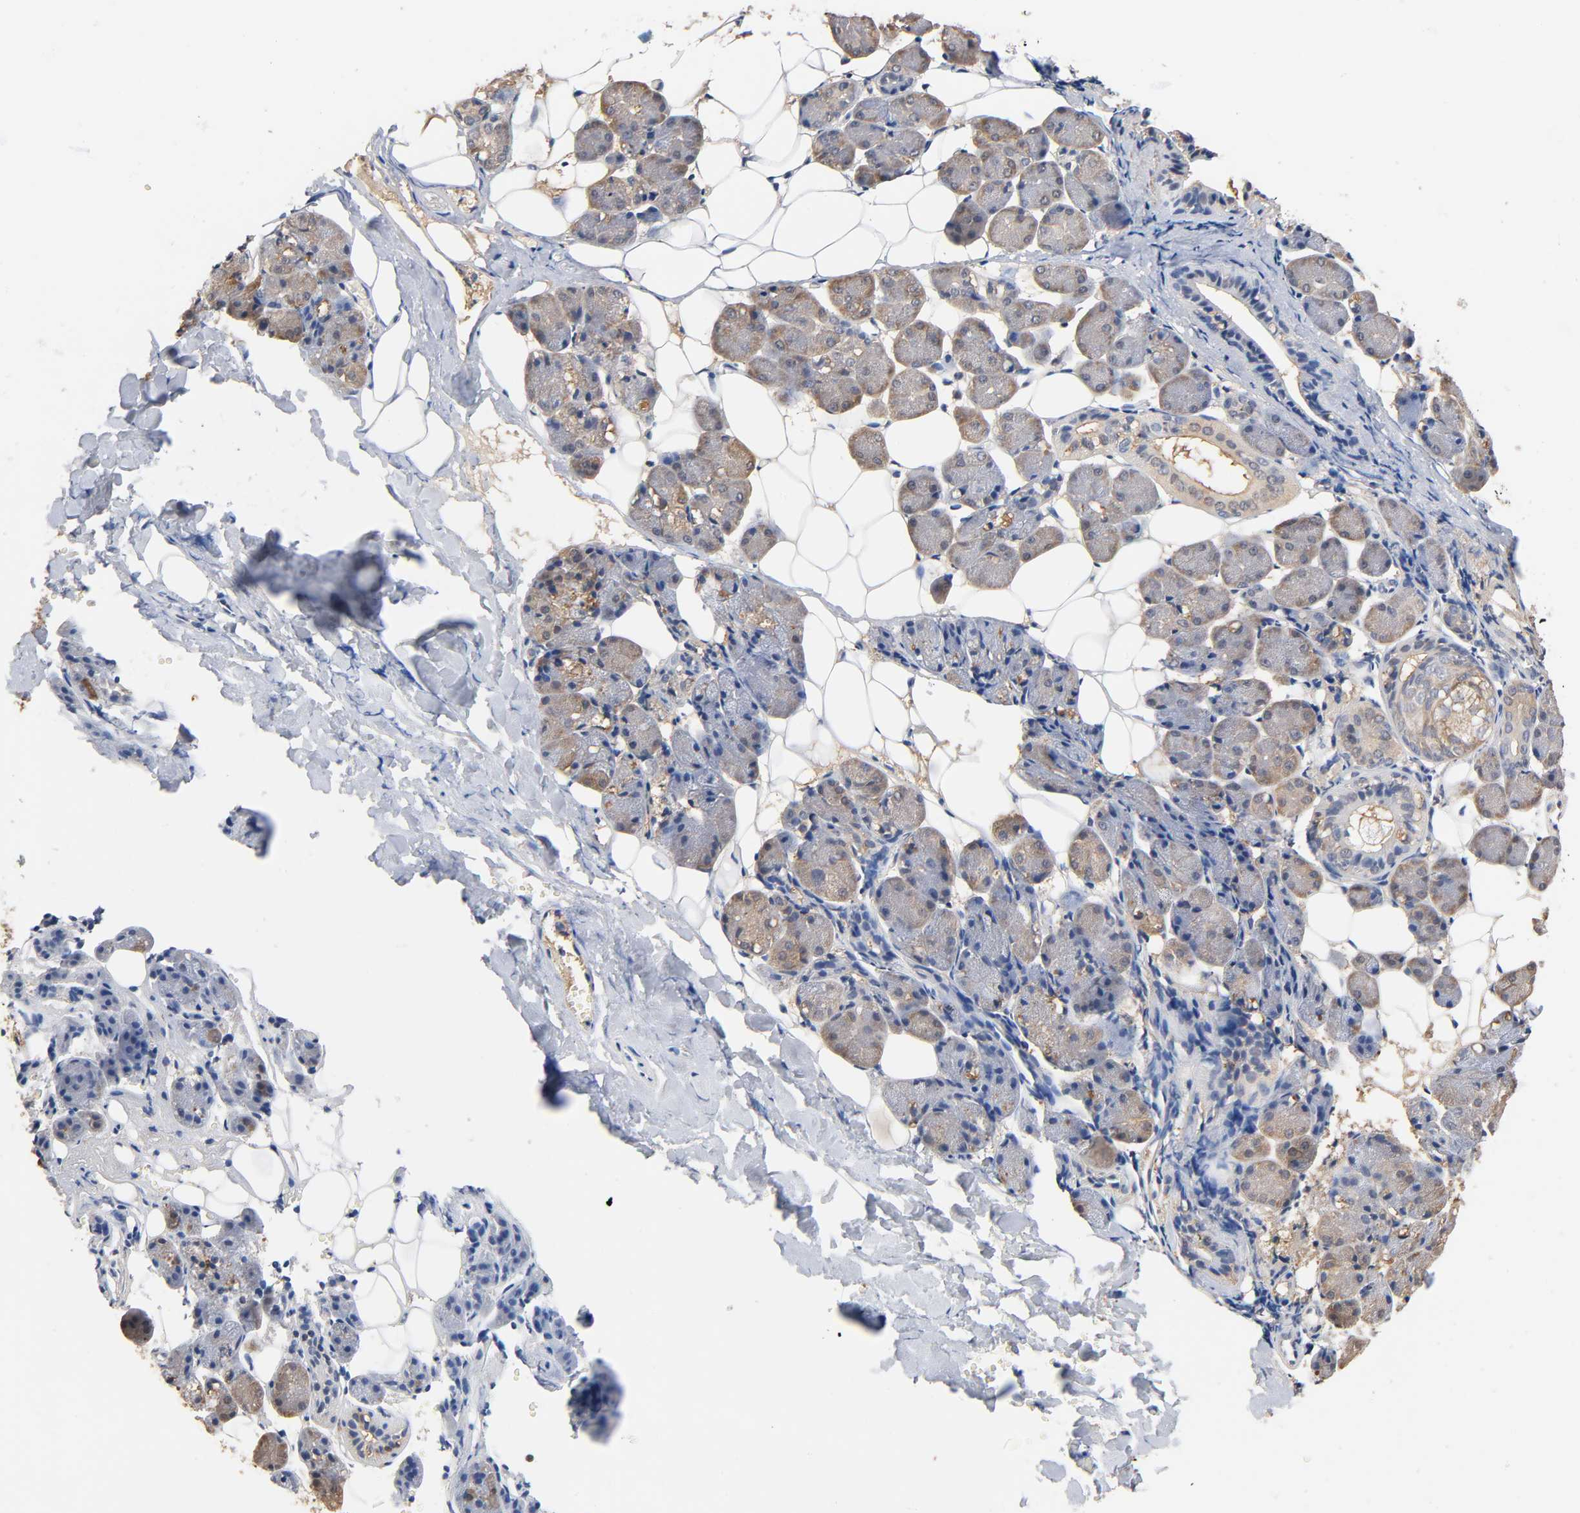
{"staining": {"intensity": "weak", "quantity": ">75%", "location": "cytoplasmic/membranous"}, "tissue": "salivary gland", "cell_type": "Glandular cells", "image_type": "normal", "snomed": [{"axis": "morphology", "description": "Normal tissue, NOS"}, {"axis": "morphology", "description": "Adenoma, NOS"}, {"axis": "topography", "description": "Salivary gland"}], "caption": "The image shows immunohistochemical staining of normal salivary gland. There is weak cytoplasmic/membranous expression is appreciated in approximately >75% of glandular cells. (brown staining indicates protein expression, while blue staining denotes nuclei).", "gene": "ALDOA", "patient": {"sex": "female", "age": 32}}